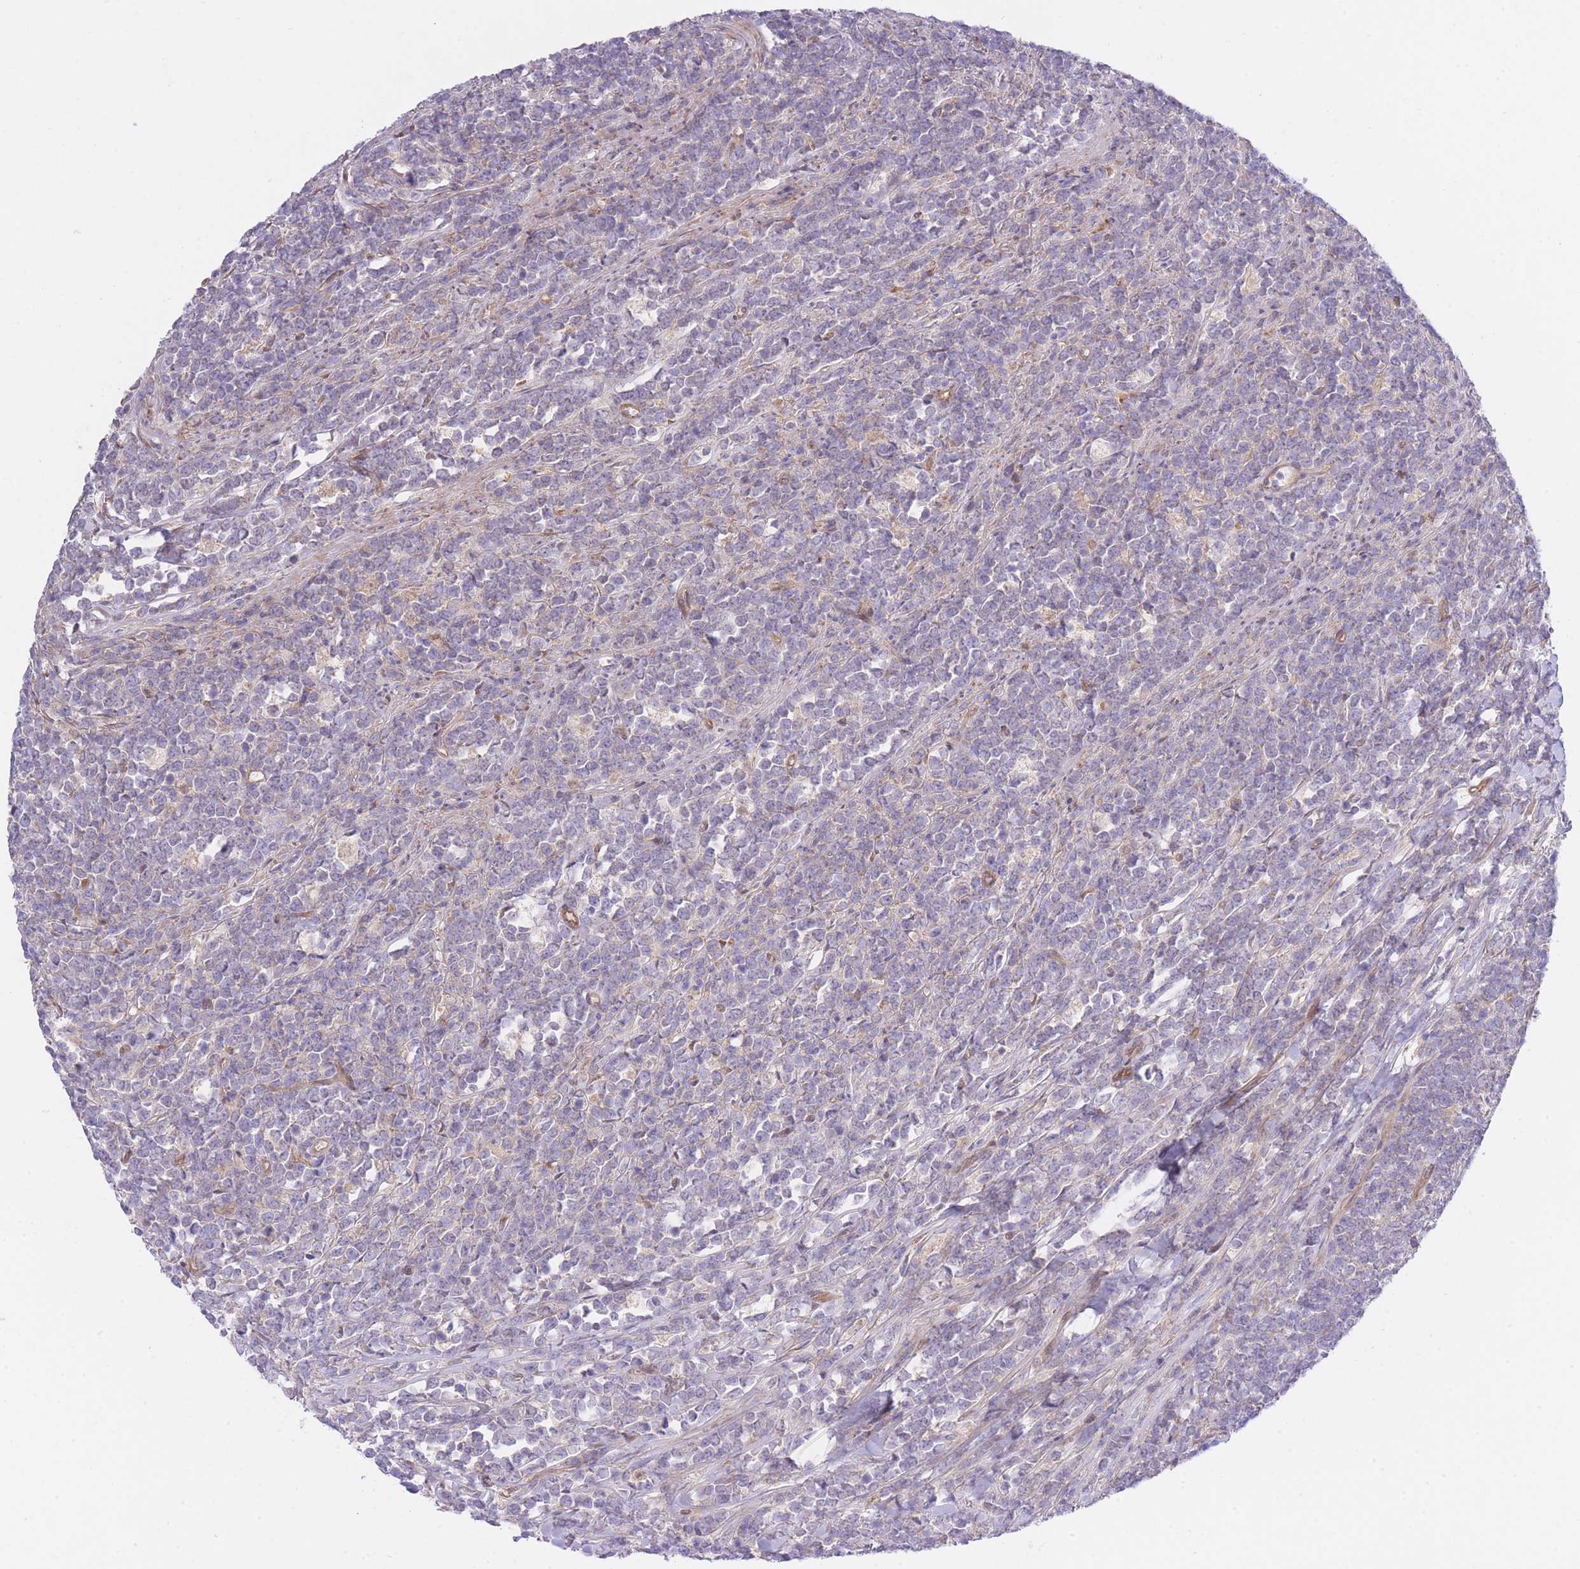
{"staining": {"intensity": "negative", "quantity": "none", "location": "none"}, "tissue": "lymphoma", "cell_type": "Tumor cells", "image_type": "cancer", "snomed": [{"axis": "morphology", "description": "Malignant lymphoma, non-Hodgkin's type, High grade"}, {"axis": "topography", "description": "Small intestine"}, {"axis": "topography", "description": "Colon"}], "caption": "This is an immunohistochemistry (IHC) photomicrograph of lymphoma. There is no staining in tumor cells.", "gene": "CHAC1", "patient": {"sex": "male", "age": 8}}